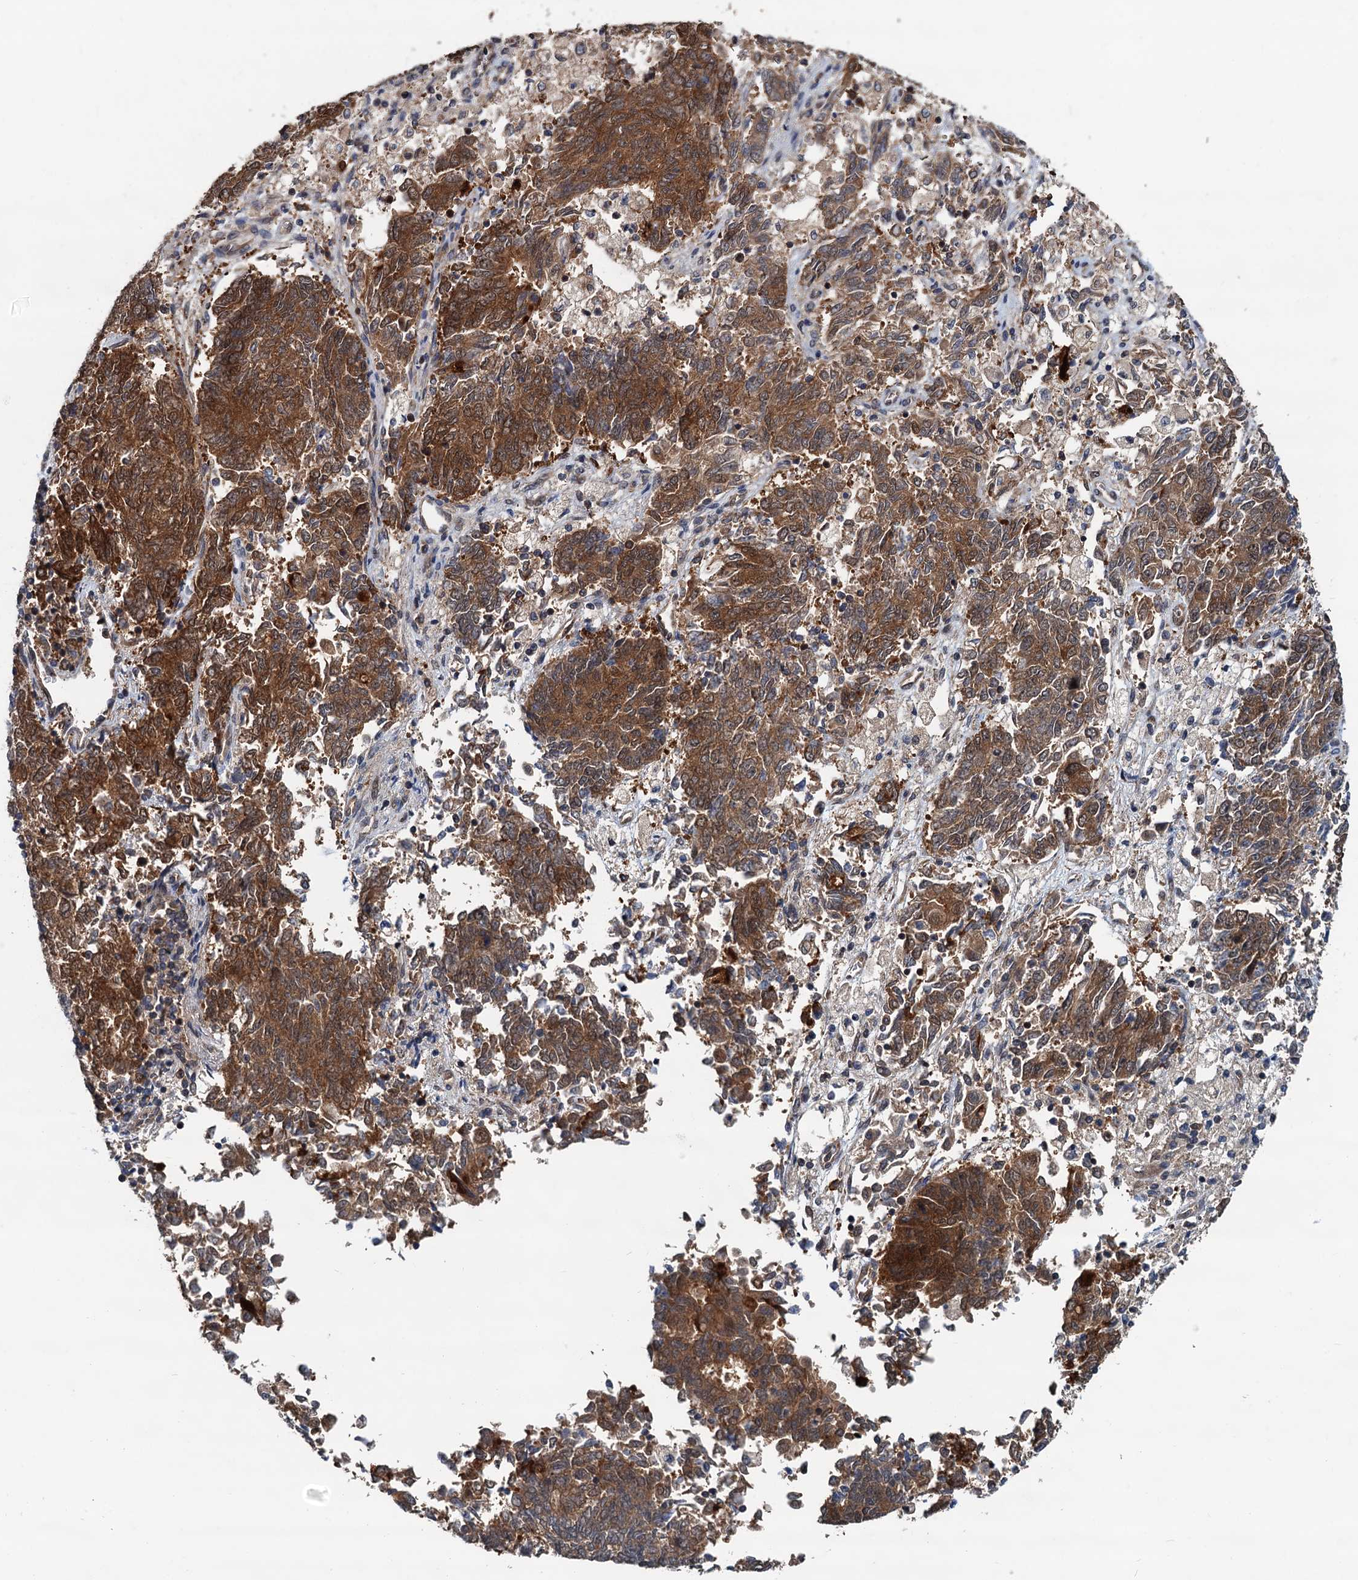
{"staining": {"intensity": "strong", "quantity": ">75%", "location": "cytoplasmic/membranous"}, "tissue": "endometrial cancer", "cell_type": "Tumor cells", "image_type": "cancer", "snomed": [{"axis": "morphology", "description": "Adenocarcinoma, NOS"}, {"axis": "topography", "description": "Endometrium"}], "caption": "Strong cytoplasmic/membranous positivity is present in approximately >75% of tumor cells in endometrial cancer.", "gene": "AAGAB", "patient": {"sex": "female", "age": 80}}